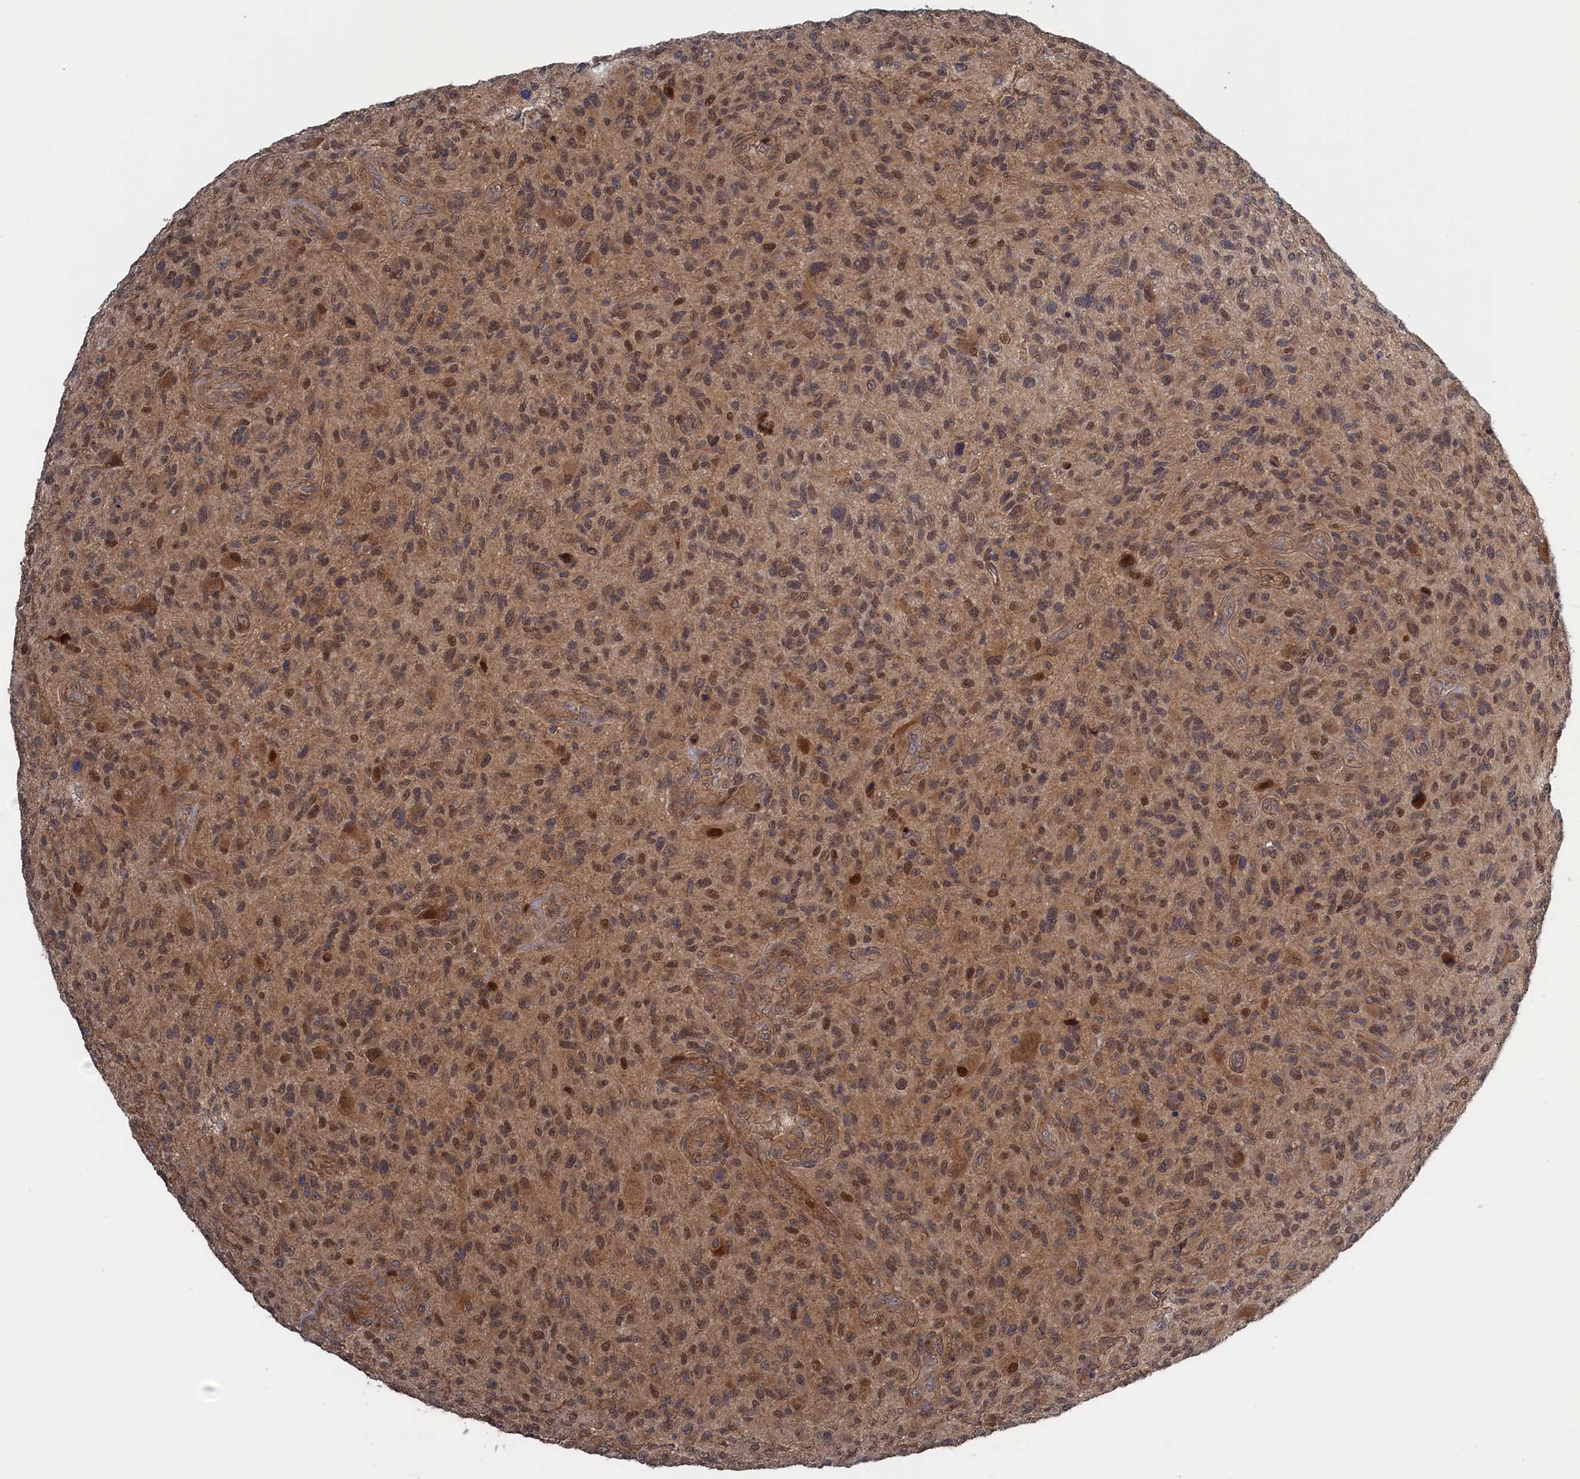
{"staining": {"intensity": "moderate", "quantity": ">75%", "location": "cytoplasmic/membranous,nuclear"}, "tissue": "glioma", "cell_type": "Tumor cells", "image_type": "cancer", "snomed": [{"axis": "morphology", "description": "Glioma, malignant, High grade"}, {"axis": "topography", "description": "Brain"}], "caption": "A brown stain shows moderate cytoplasmic/membranous and nuclear staining of a protein in human glioma tumor cells.", "gene": "ELOVL6", "patient": {"sex": "male", "age": 47}}